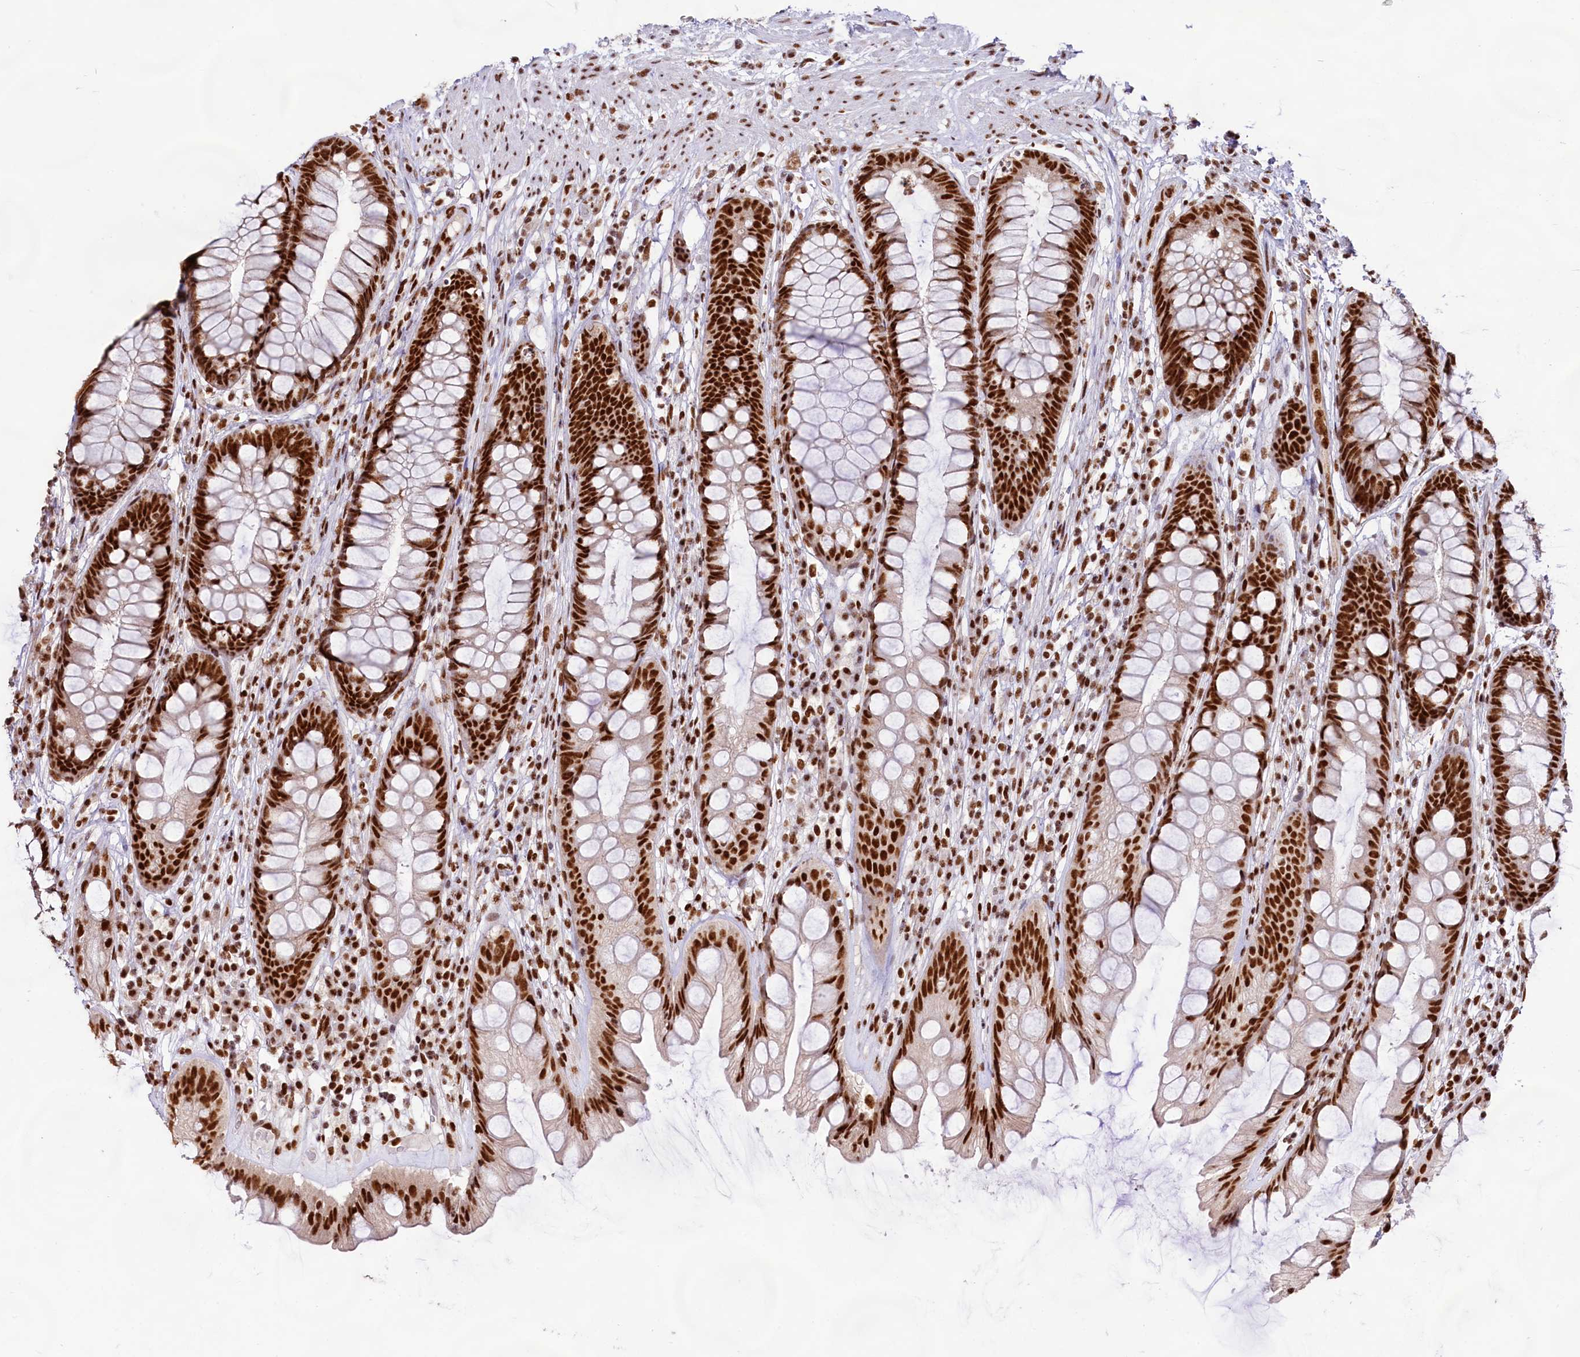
{"staining": {"intensity": "strong", "quantity": ">75%", "location": "nuclear"}, "tissue": "rectum", "cell_type": "Glandular cells", "image_type": "normal", "snomed": [{"axis": "morphology", "description": "Normal tissue, NOS"}, {"axis": "topography", "description": "Rectum"}], "caption": "A histopathology image of human rectum stained for a protein reveals strong nuclear brown staining in glandular cells. Immunohistochemistry stains the protein in brown and the nuclei are stained blue.", "gene": "HIRA", "patient": {"sex": "male", "age": 74}}